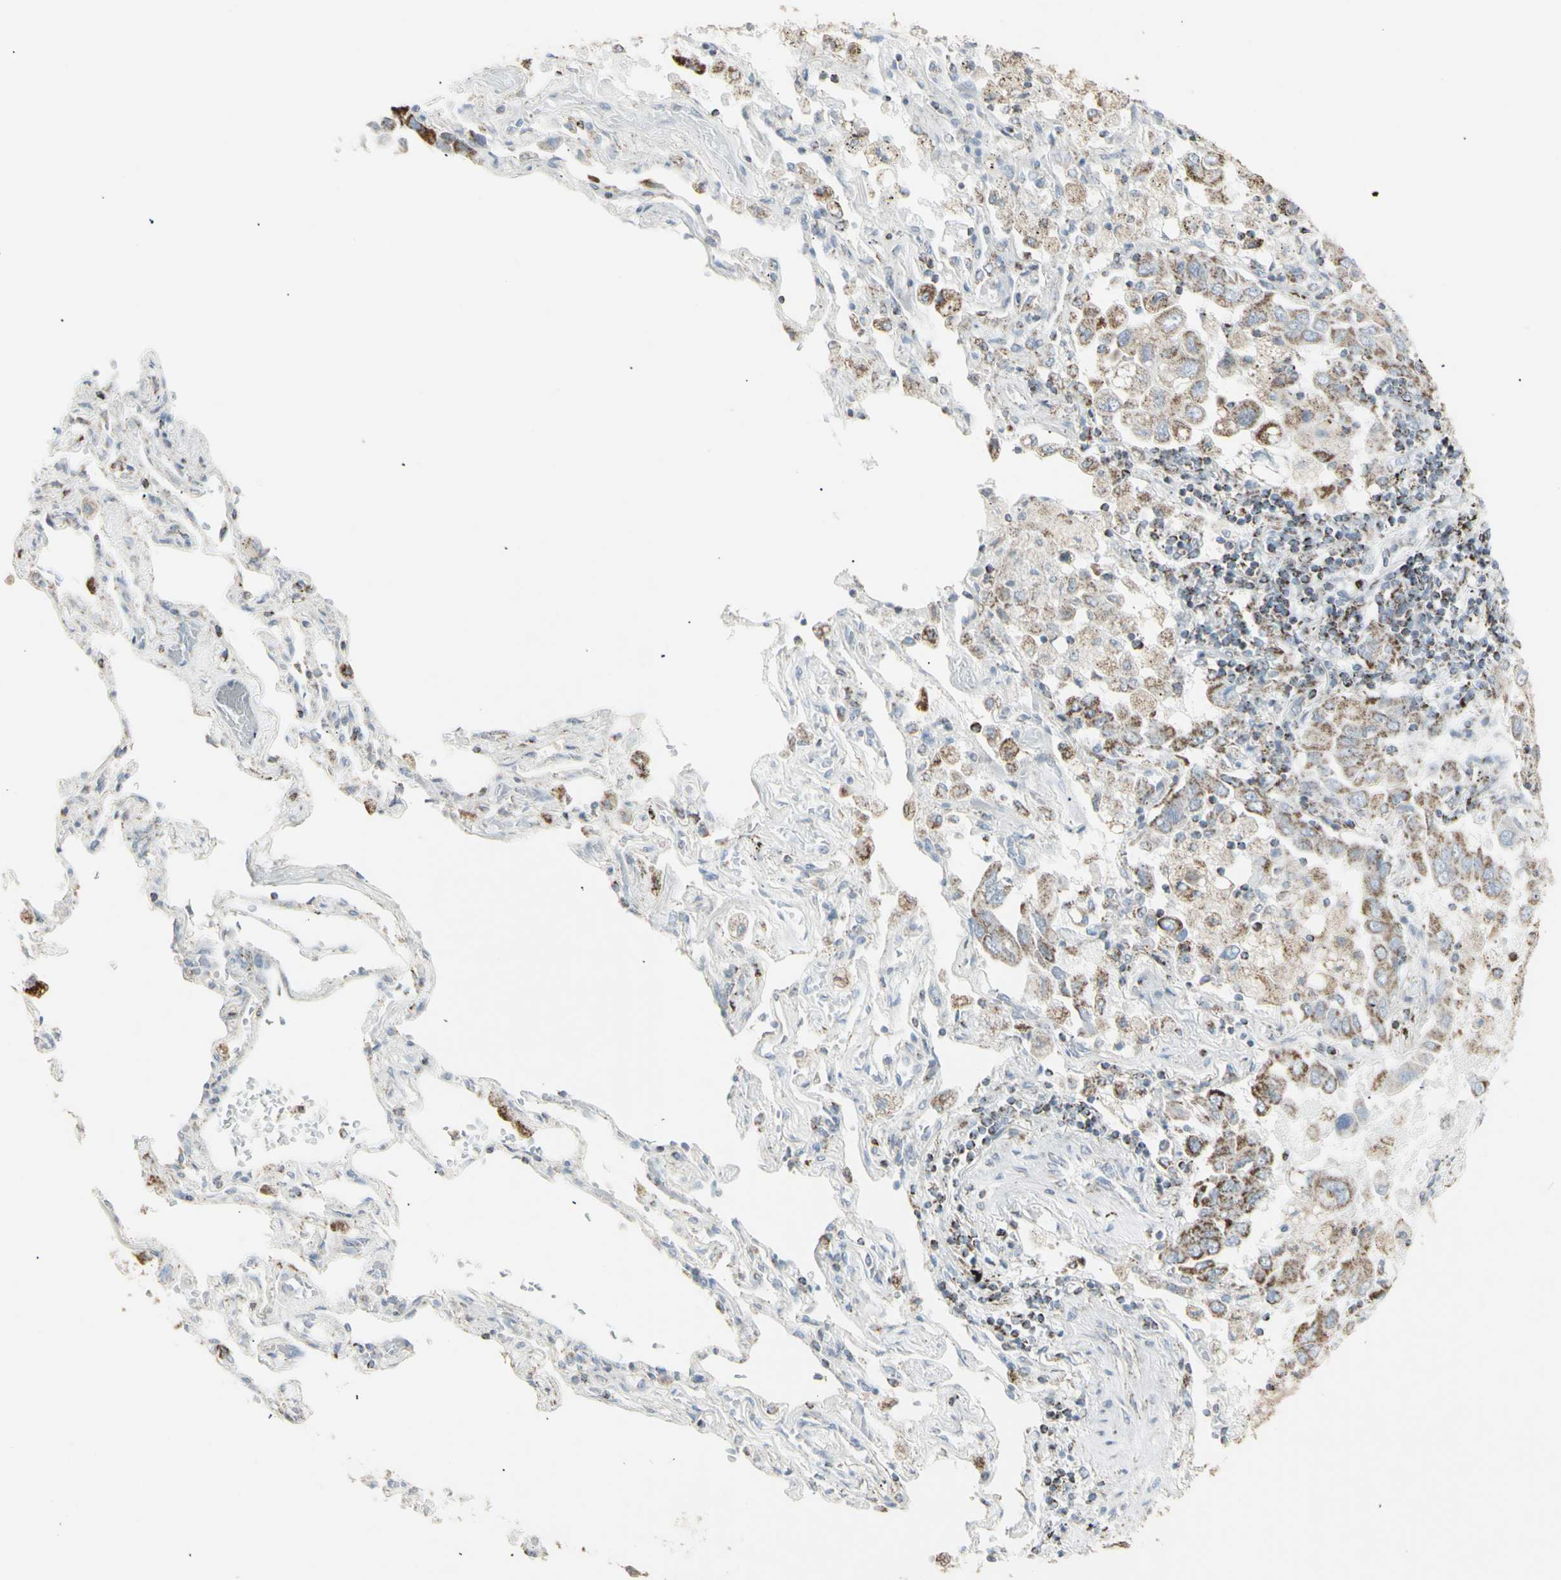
{"staining": {"intensity": "moderate", "quantity": ">75%", "location": "cytoplasmic/membranous"}, "tissue": "lung cancer", "cell_type": "Tumor cells", "image_type": "cancer", "snomed": [{"axis": "morphology", "description": "Adenocarcinoma, NOS"}, {"axis": "topography", "description": "Lung"}], "caption": "The immunohistochemical stain shows moderate cytoplasmic/membranous staining in tumor cells of lung cancer (adenocarcinoma) tissue.", "gene": "PLGRKT", "patient": {"sex": "male", "age": 64}}